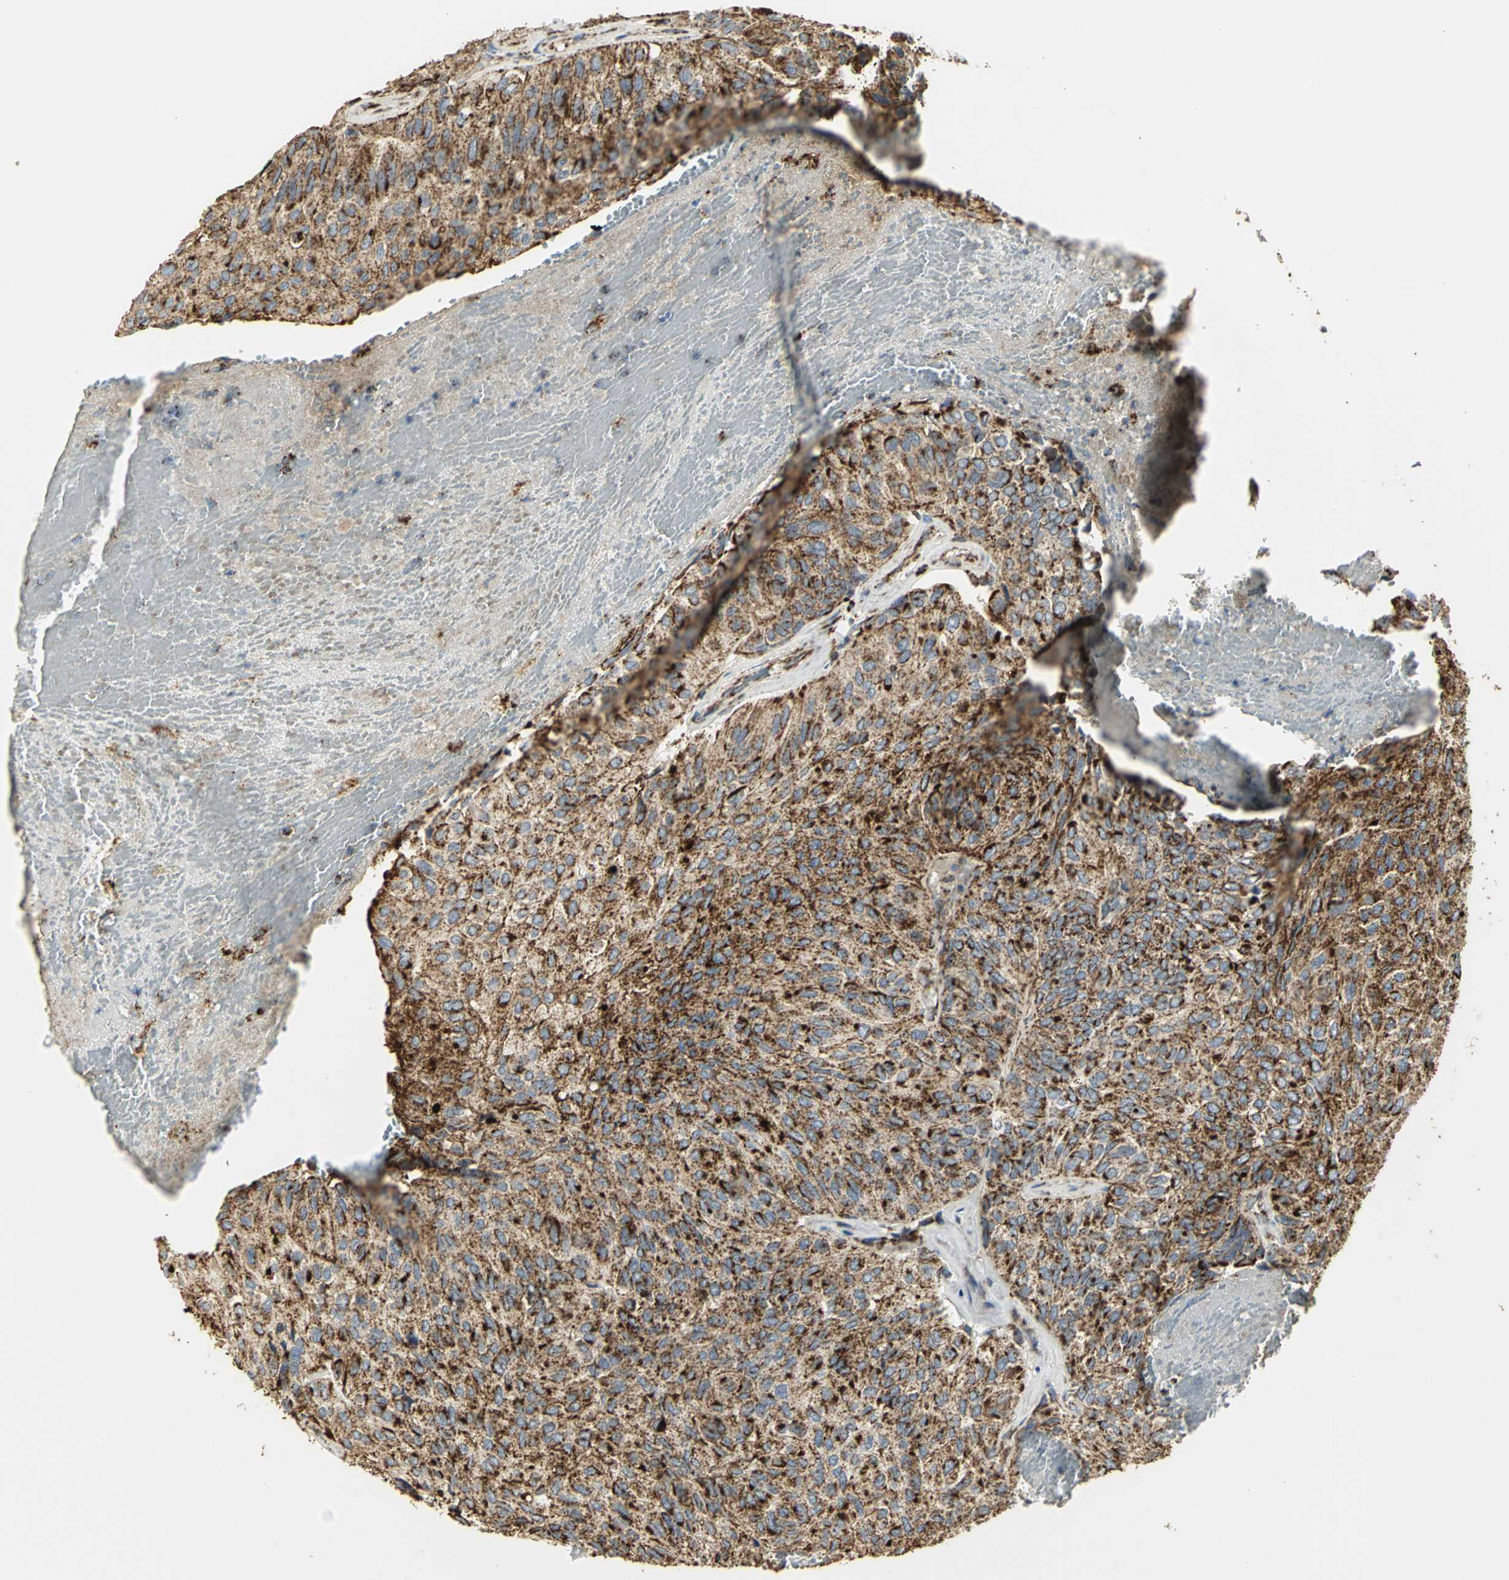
{"staining": {"intensity": "strong", "quantity": ">75%", "location": "cytoplasmic/membranous"}, "tissue": "urothelial cancer", "cell_type": "Tumor cells", "image_type": "cancer", "snomed": [{"axis": "morphology", "description": "Urothelial carcinoma, High grade"}, {"axis": "topography", "description": "Urinary bladder"}], "caption": "Urothelial carcinoma (high-grade) was stained to show a protein in brown. There is high levels of strong cytoplasmic/membranous staining in about >75% of tumor cells. The protein is shown in brown color, while the nuclei are stained blue.", "gene": "VDAC1", "patient": {"sex": "male", "age": 66}}